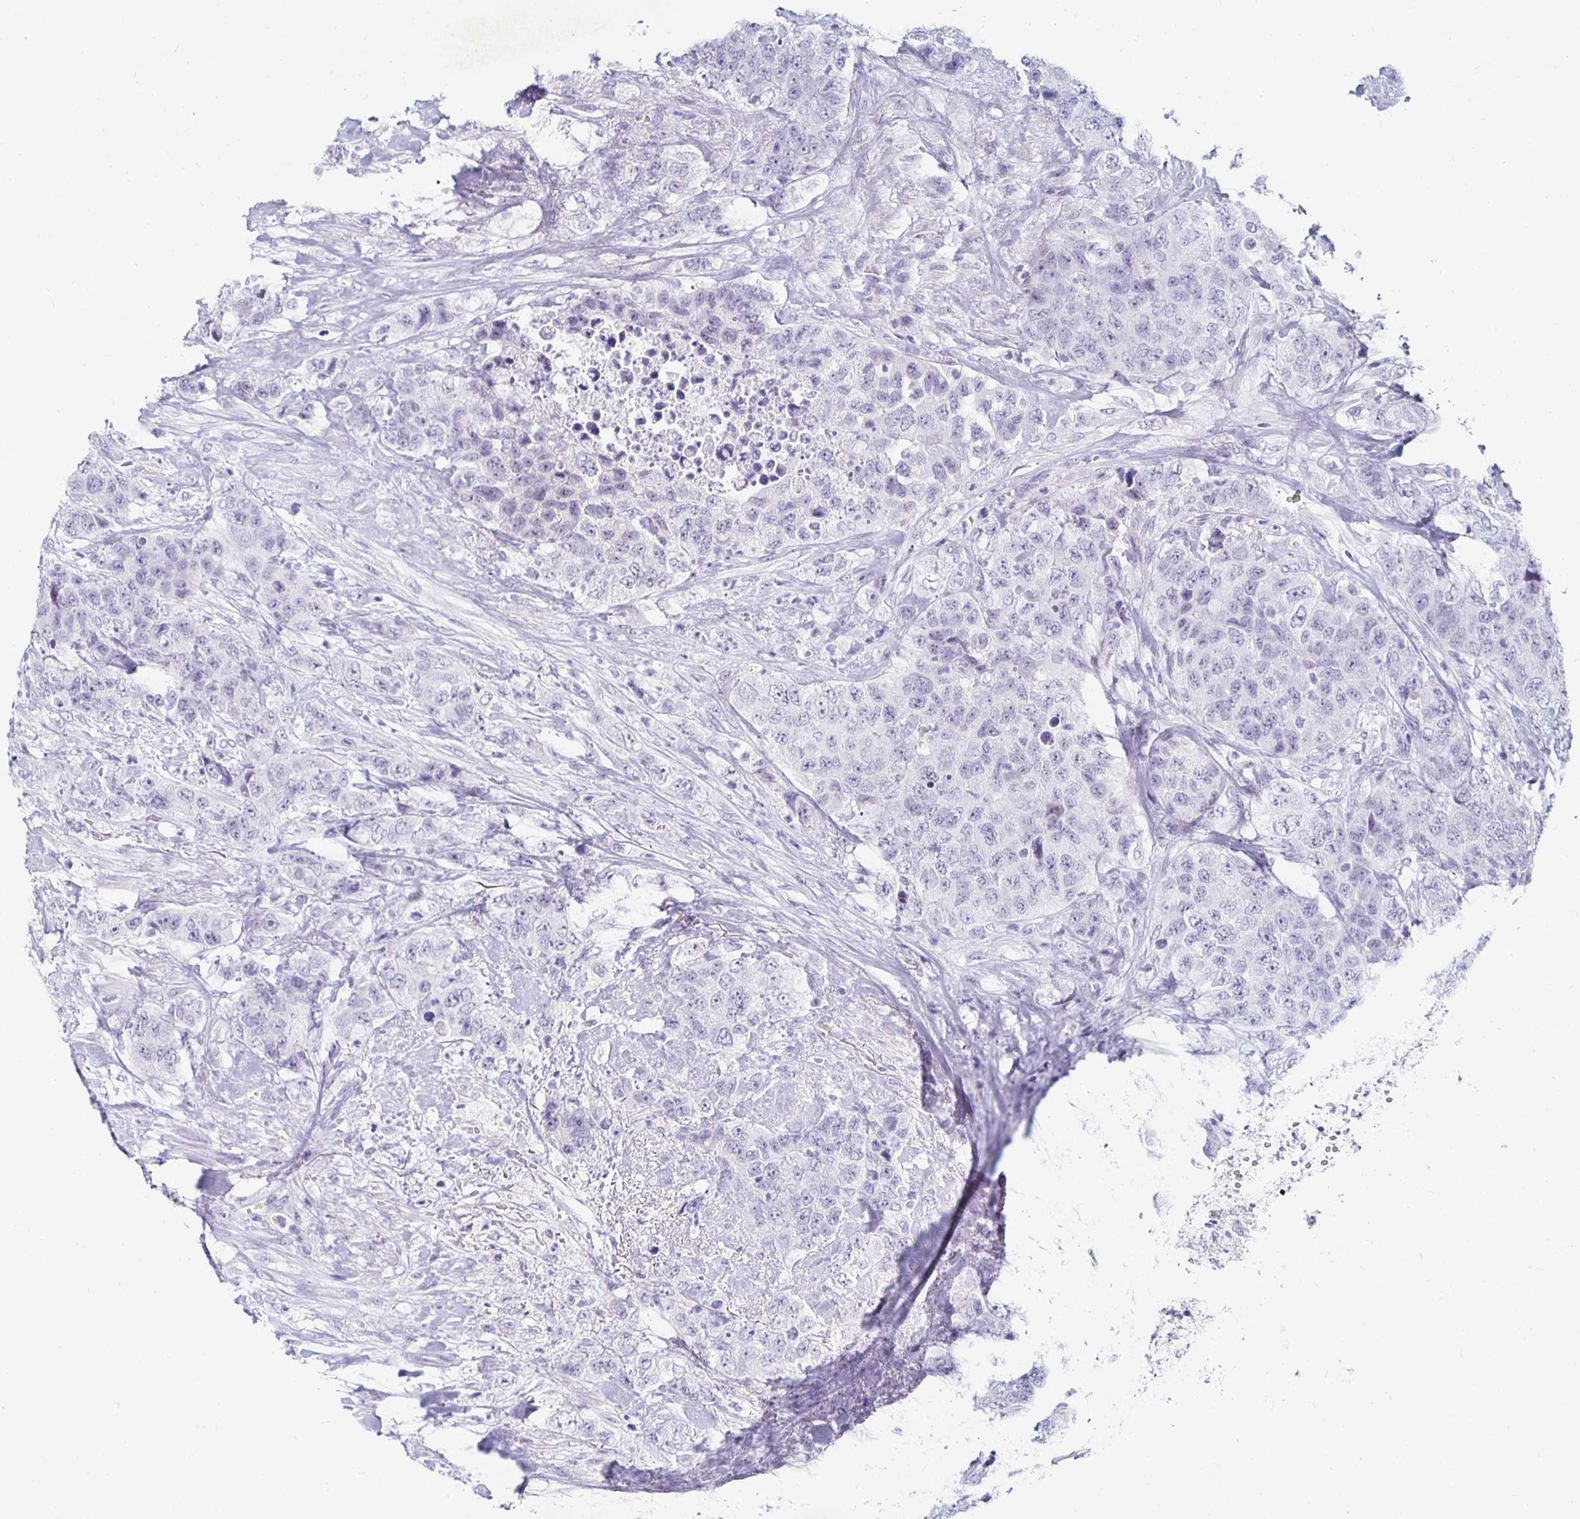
{"staining": {"intensity": "negative", "quantity": "none", "location": "none"}, "tissue": "urothelial cancer", "cell_type": "Tumor cells", "image_type": "cancer", "snomed": [{"axis": "morphology", "description": "Urothelial carcinoma, High grade"}, {"axis": "topography", "description": "Urinary bladder"}], "caption": "Immunohistochemical staining of human urothelial carcinoma (high-grade) displays no significant staining in tumor cells.", "gene": "KCNQ2", "patient": {"sex": "female", "age": 78}}